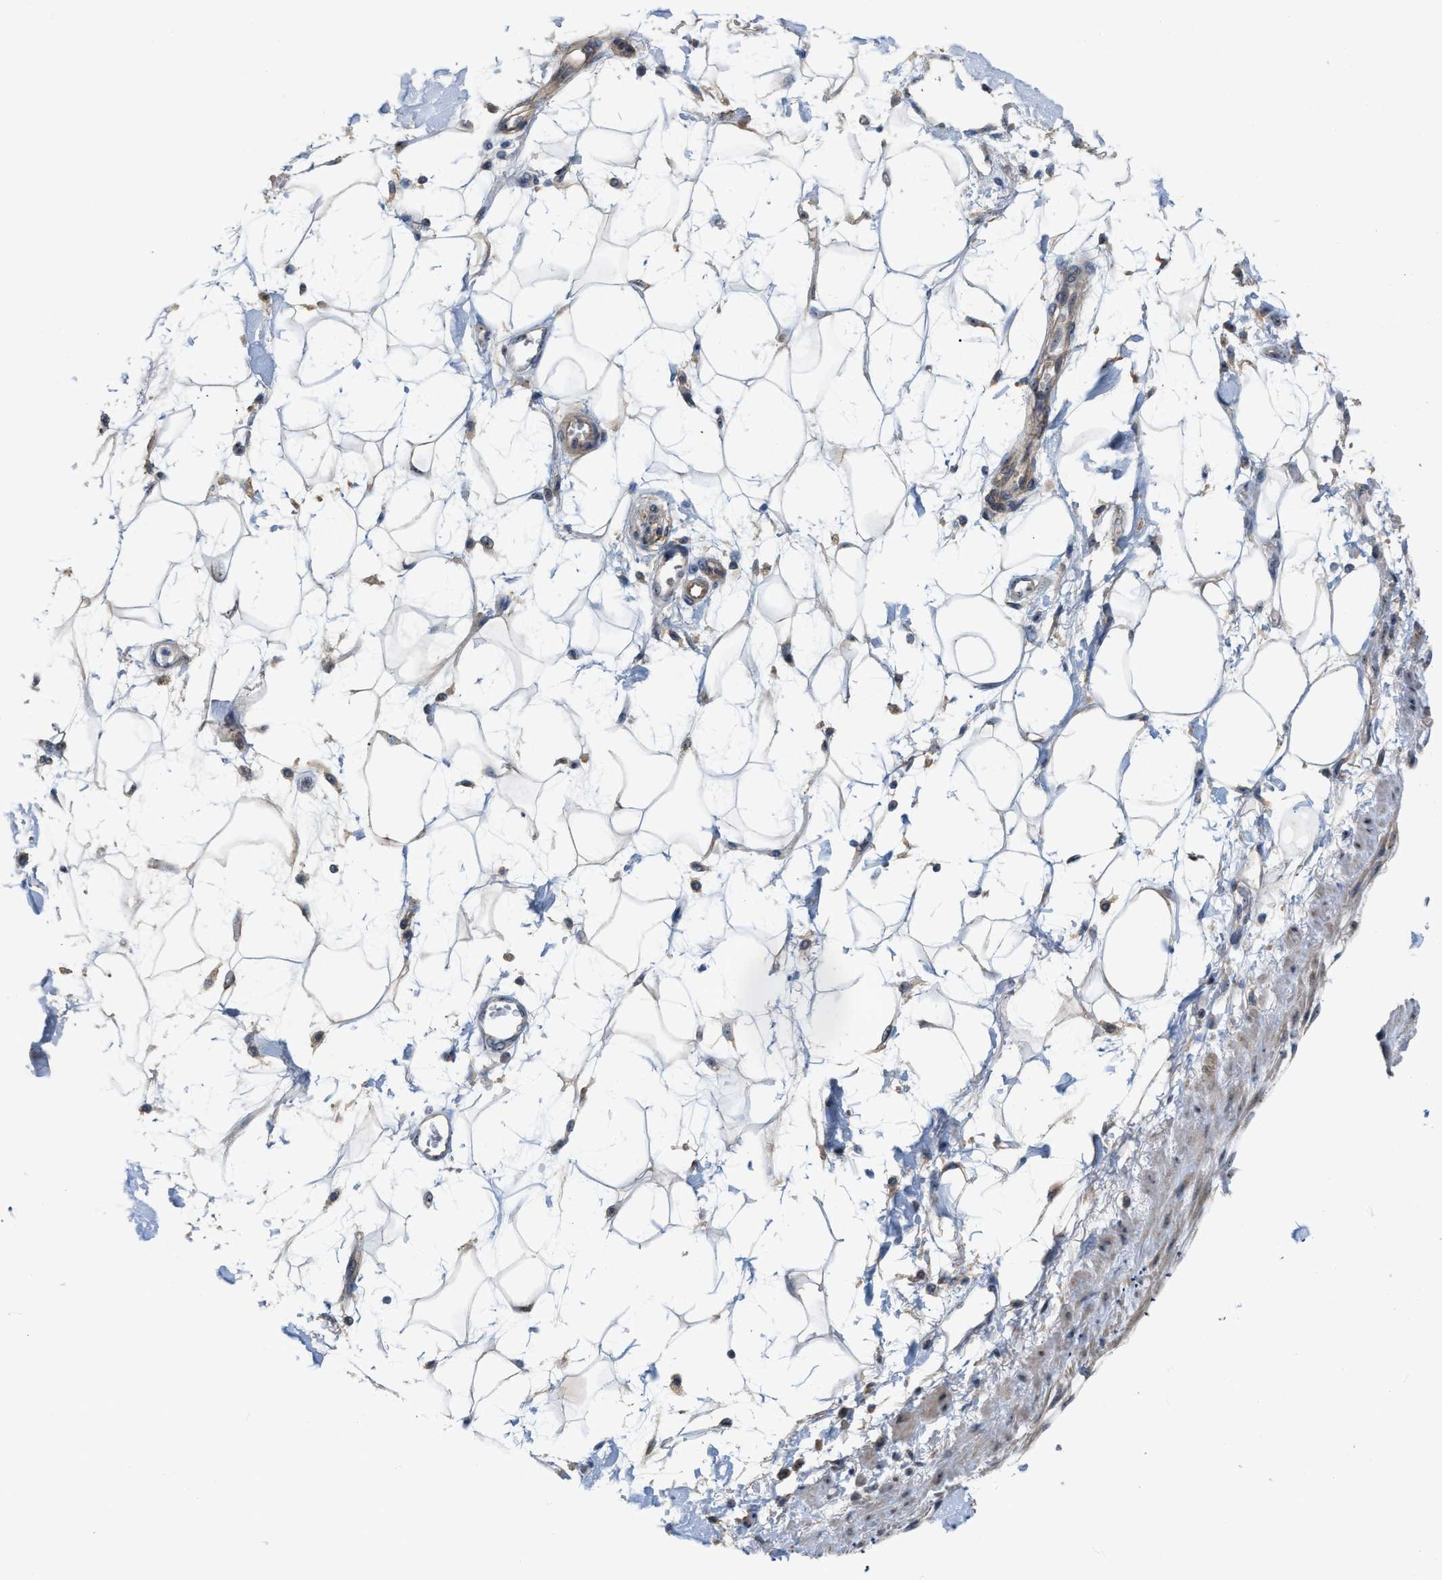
{"staining": {"intensity": "moderate", "quantity": ">75%", "location": "nuclear"}, "tissue": "adipose tissue", "cell_type": "Adipocytes", "image_type": "normal", "snomed": [{"axis": "morphology", "description": "Normal tissue, NOS"}, {"axis": "morphology", "description": "Adenocarcinoma, NOS"}, {"axis": "topography", "description": "Duodenum"}, {"axis": "topography", "description": "Peripheral nerve tissue"}], "caption": "High-power microscopy captured an immunohistochemistry photomicrograph of benign adipose tissue, revealing moderate nuclear staining in approximately >75% of adipocytes. The staining was performed using DAB (3,3'-diaminobenzidine) to visualize the protein expression in brown, while the nuclei were stained in blue with hematoxylin (Magnification: 20x).", "gene": "ZNF783", "patient": {"sex": "female", "age": 60}}